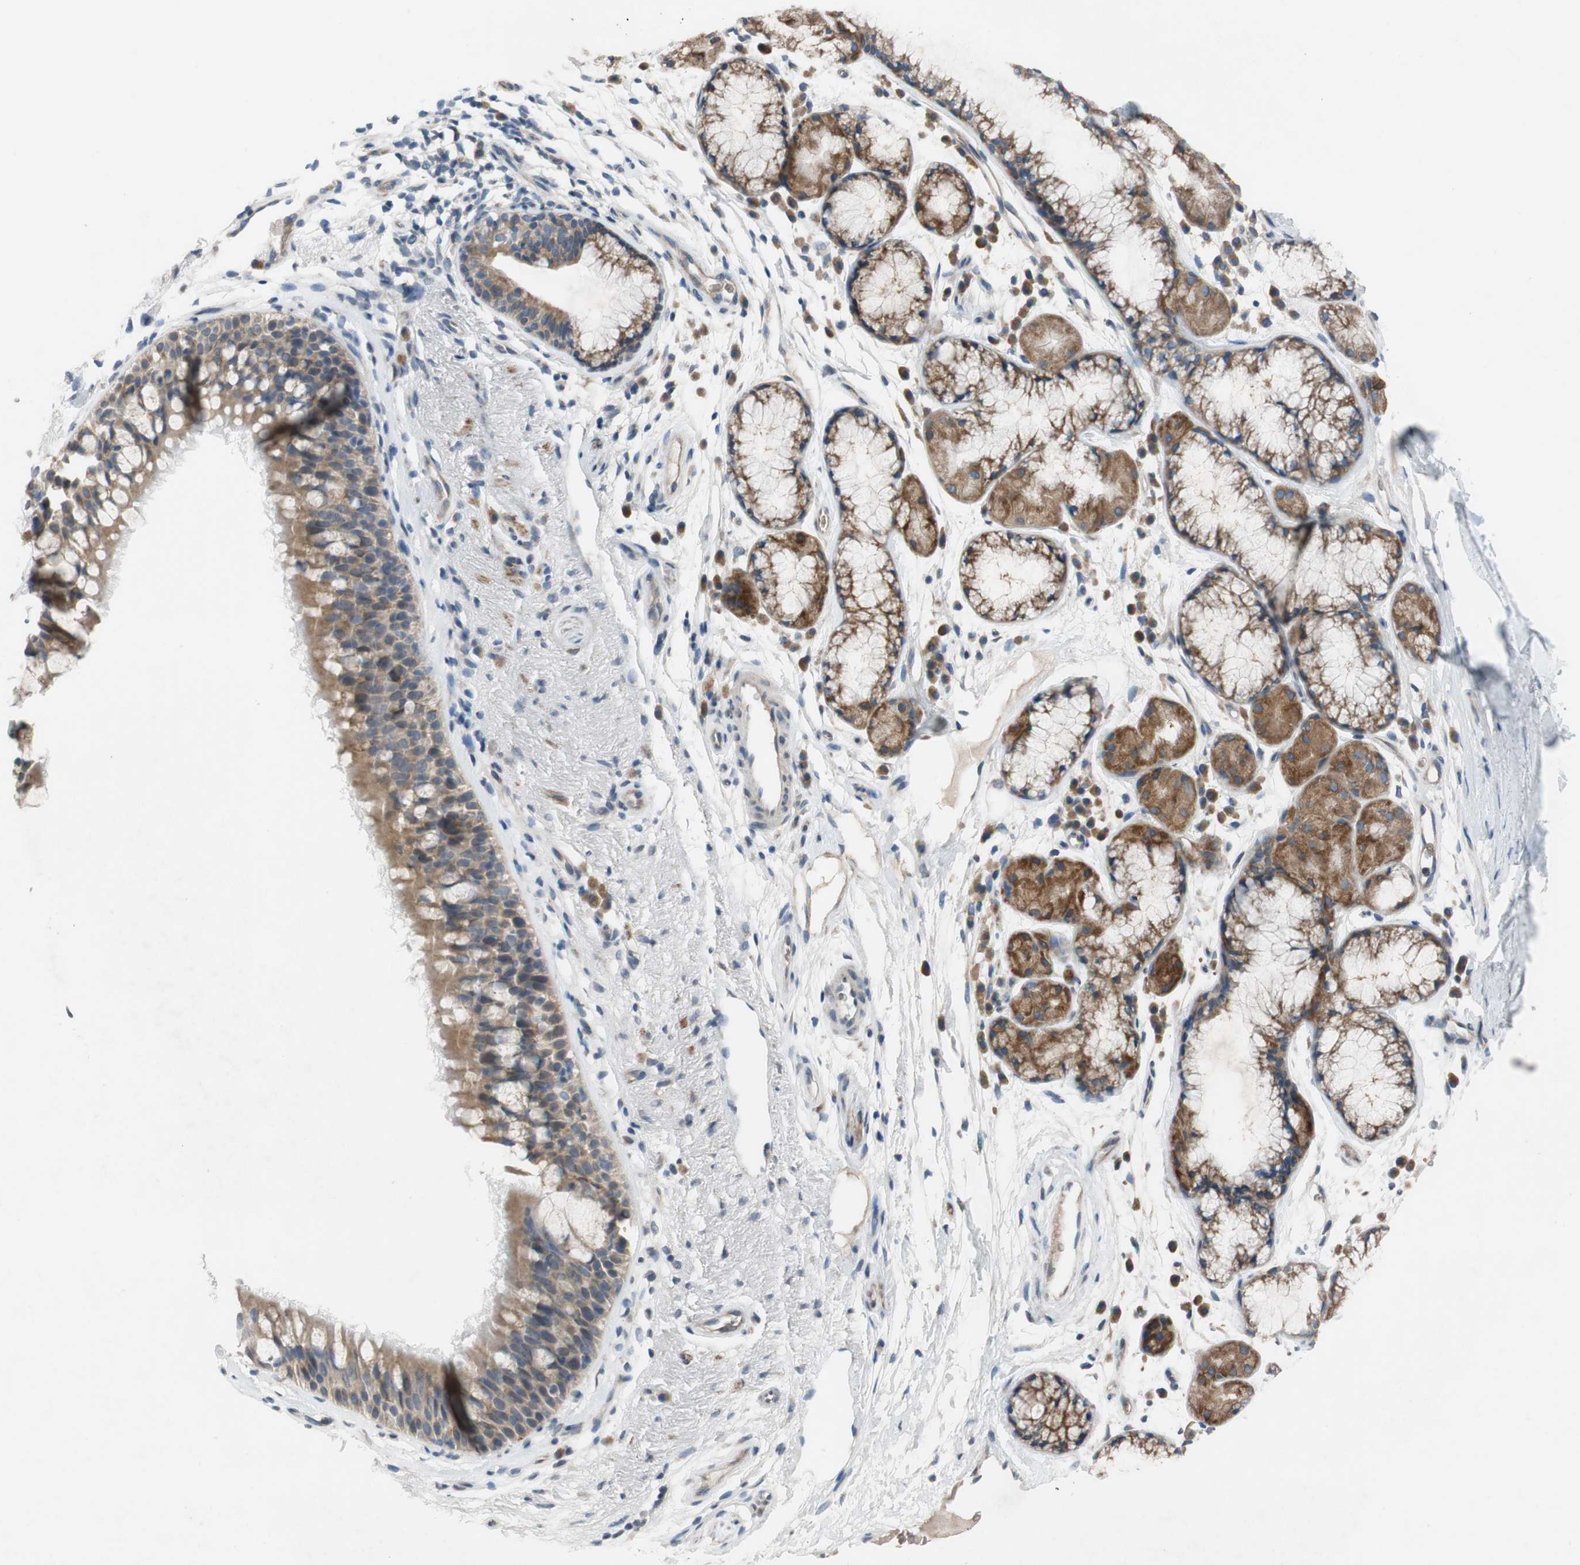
{"staining": {"intensity": "moderate", "quantity": ">75%", "location": "cytoplasmic/membranous"}, "tissue": "bronchus", "cell_type": "Respiratory epithelial cells", "image_type": "normal", "snomed": [{"axis": "morphology", "description": "Normal tissue, NOS"}, {"axis": "topography", "description": "Bronchus"}], "caption": "The immunohistochemical stain shows moderate cytoplasmic/membranous staining in respiratory epithelial cells of normal bronchus. (DAB IHC with brightfield microscopy, high magnification).", "gene": "ADD2", "patient": {"sex": "female", "age": 54}}